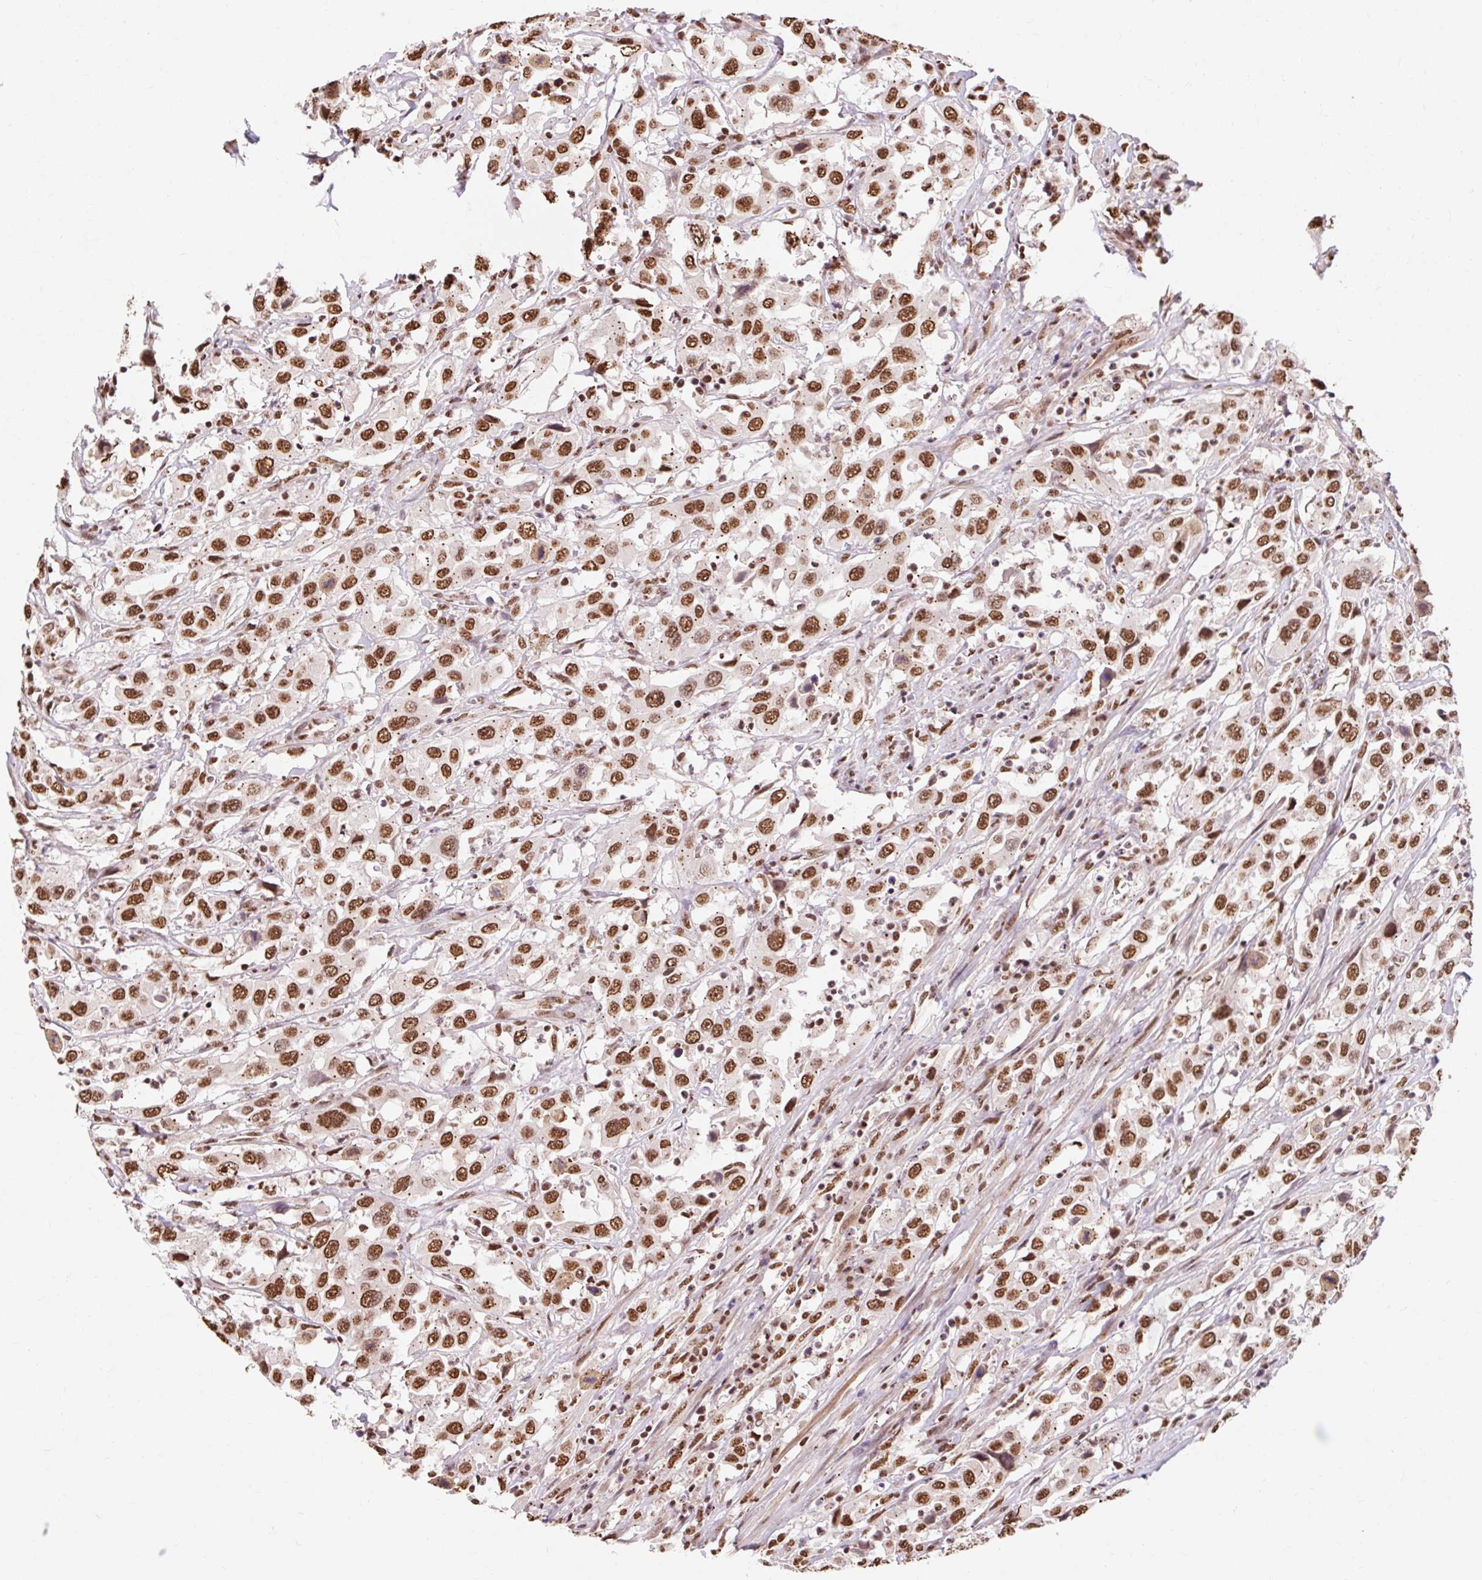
{"staining": {"intensity": "moderate", "quantity": ">75%", "location": "nuclear"}, "tissue": "urothelial cancer", "cell_type": "Tumor cells", "image_type": "cancer", "snomed": [{"axis": "morphology", "description": "Urothelial carcinoma, High grade"}, {"axis": "topography", "description": "Urinary bladder"}], "caption": "Immunohistochemical staining of human urothelial cancer demonstrates medium levels of moderate nuclear protein expression in about >75% of tumor cells.", "gene": "BICRA", "patient": {"sex": "male", "age": 61}}